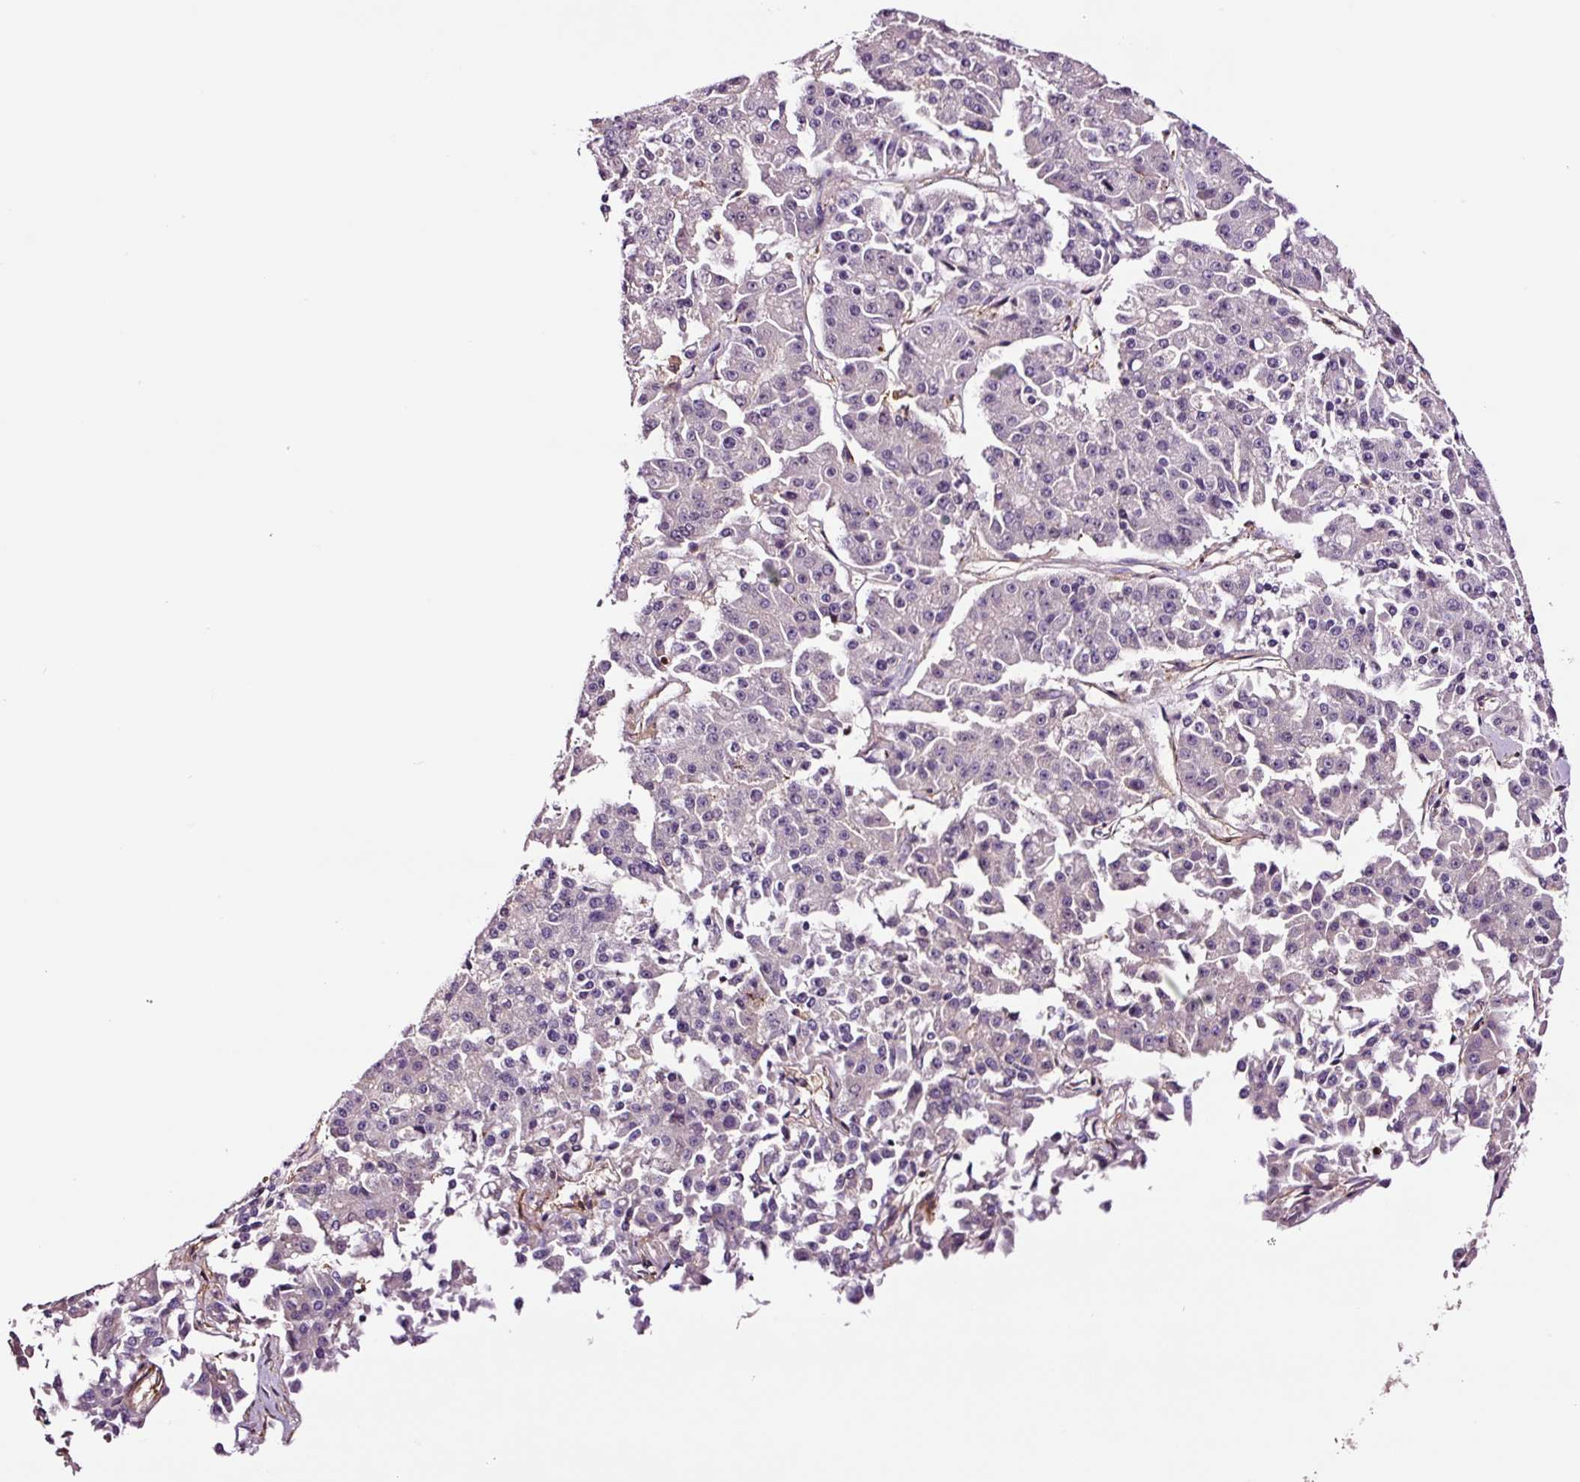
{"staining": {"intensity": "negative", "quantity": "none", "location": "none"}, "tissue": "pancreatic cancer", "cell_type": "Tumor cells", "image_type": "cancer", "snomed": [{"axis": "morphology", "description": "Adenocarcinoma, NOS"}, {"axis": "topography", "description": "Pancreas"}], "caption": "High magnification brightfield microscopy of adenocarcinoma (pancreatic) stained with DAB (3,3'-diaminobenzidine) (brown) and counterstained with hematoxylin (blue): tumor cells show no significant expression.", "gene": "METAP1", "patient": {"sex": "male", "age": 50}}